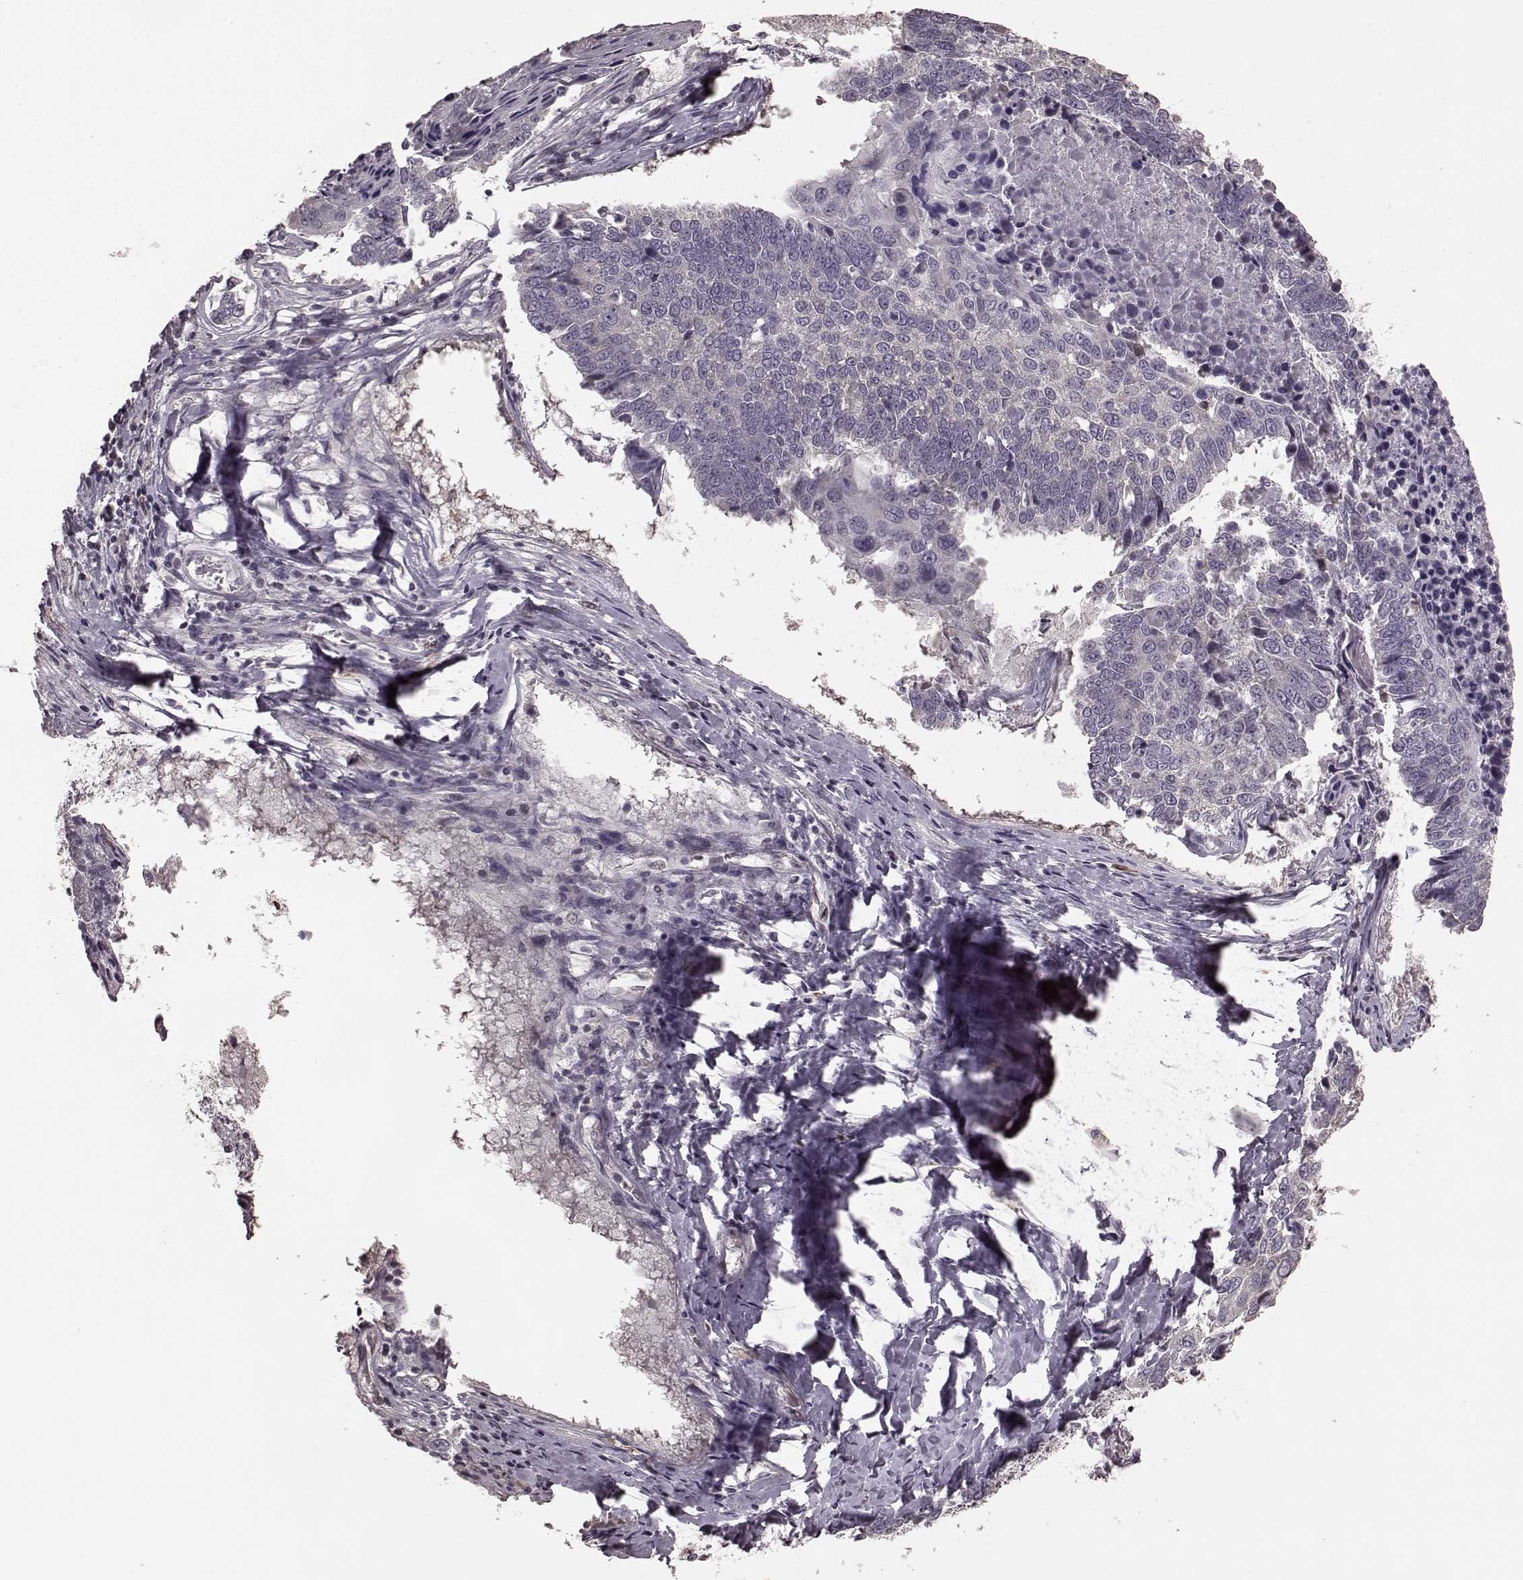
{"staining": {"intensity": "negative", "quantity": "none", "location": "none"}, "tissue": "lung cancer", "cell_type": "Tumor cells", "image_type": "cancer", "snomed": [{"axis": "morphology", "description": "Squamous cell carcinoma, NOS"}, {"axis": "topography", "description": "Lung"}], "caption": "Protein analysis of lung cancer reveals no significant expression in tumor cells.", "gene": "PLCB4", "patient": {"sex": "male", "age": 73}}